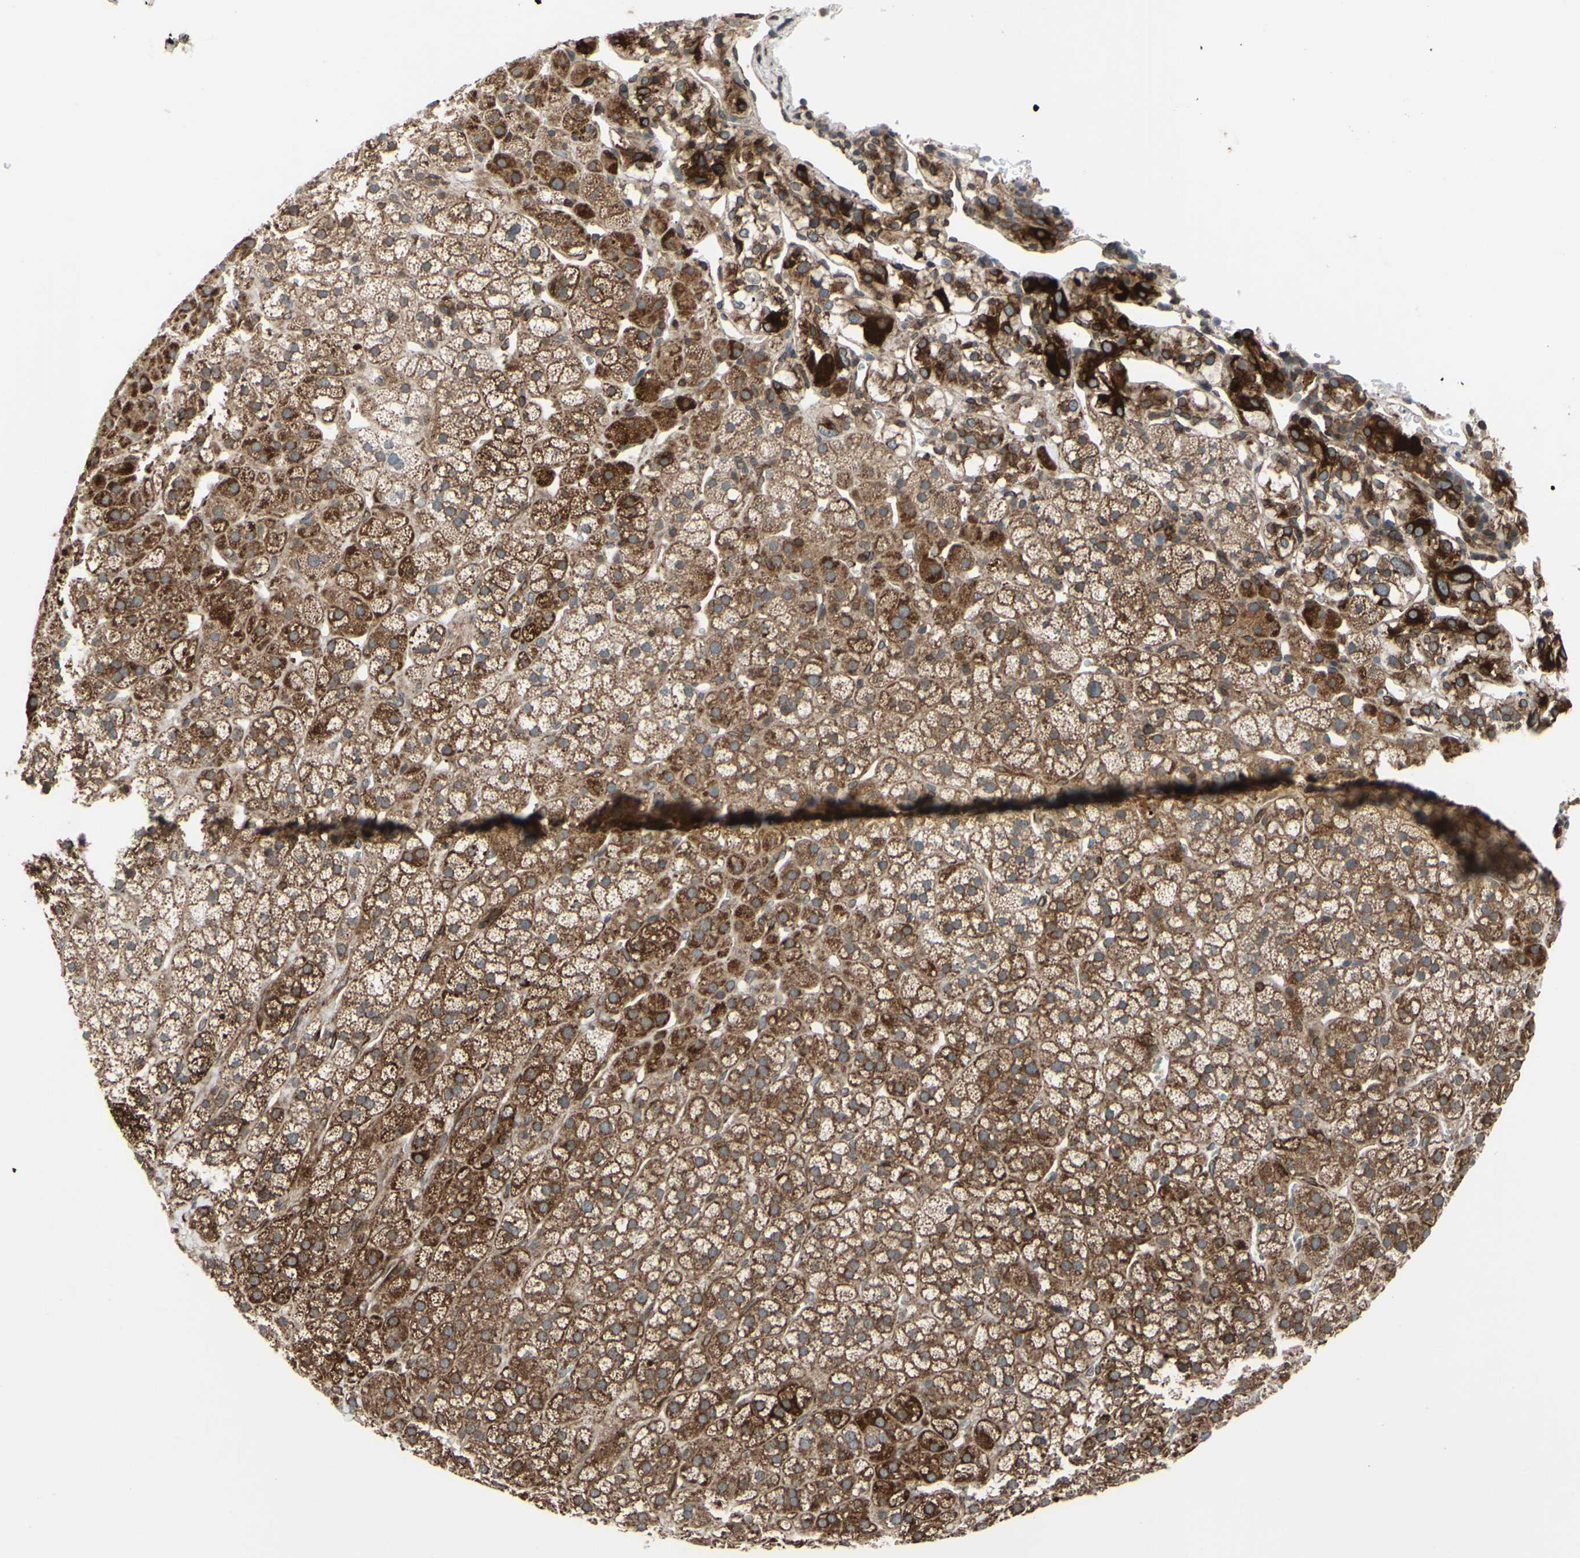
{"staining": {"intensity": "strong", "quantity": ">75%", "location": "cytoplasmic/membranous"}, "tissue": "adrenal gland", "cell_type": "Glandular cells", "image_type": "normal", "snomed": [{"axis": "morphology", "description": "Normal tissue, NOS"}, {"axis": "topography", "description": "Adrenal gland"}], "caption": "Protein expression analysis of normal adrenal gland displays strong cytoplasmic/membranous staining in approximately >75% of glandular cells. (Stains: DAB (3,3'-diaminobenzidine) in brown, nuclei in blue, Microscopy: brightfield microscopy at high magnification).", "gene": "PRAF2", "patient": {"sex": "male", "age": 56}}